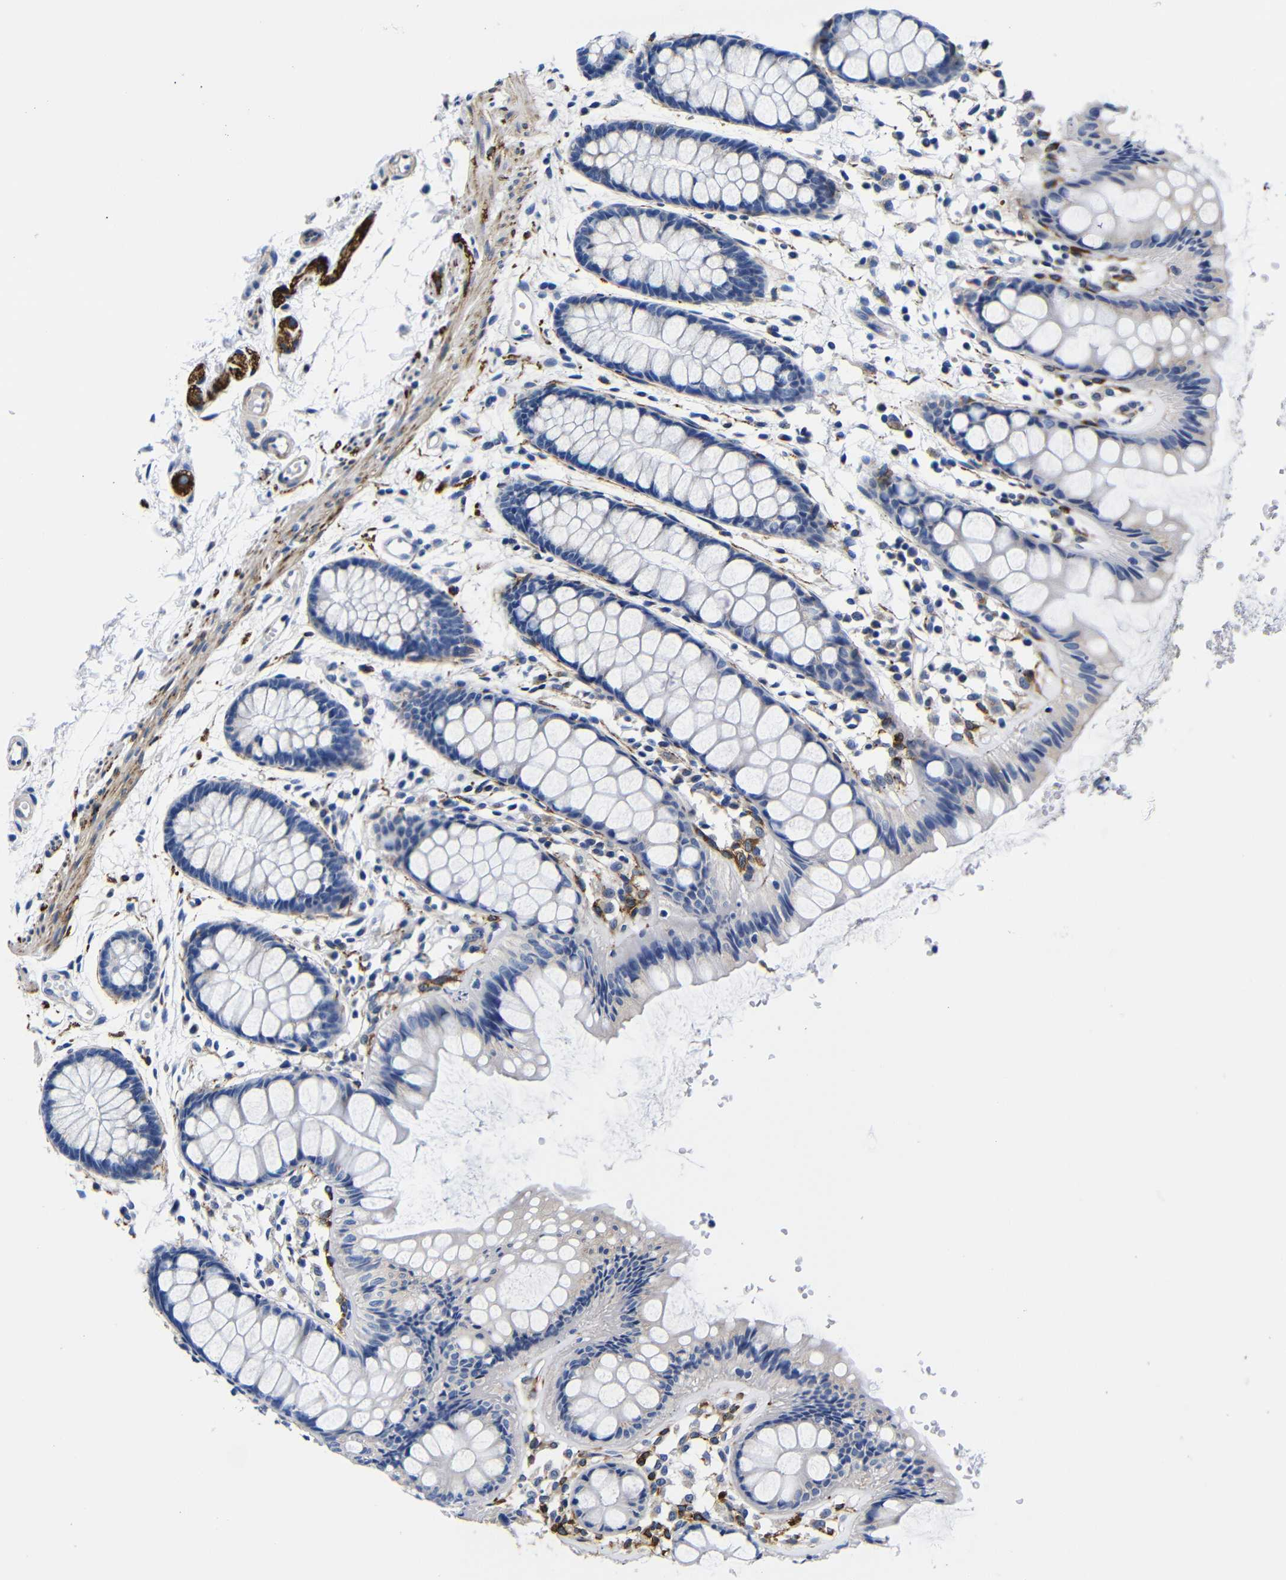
{"staining": {"intensity": "negative", "quantity": "none", "location": "none"}, "tissue": "rectum", "cell_type": "Glandular cells", "image_type": "normal", "snomed": [{"axis": "morphology", "description": "Normal tissue, NOS"}, {"axis": "topography", "description": "Rectum"}], "caption": "Human rectum stained for a protein using IHC demonstrates no positivity in glandular cells.", "gene": "LRIG1", "patient": {"sex": "female", "age": 66}}